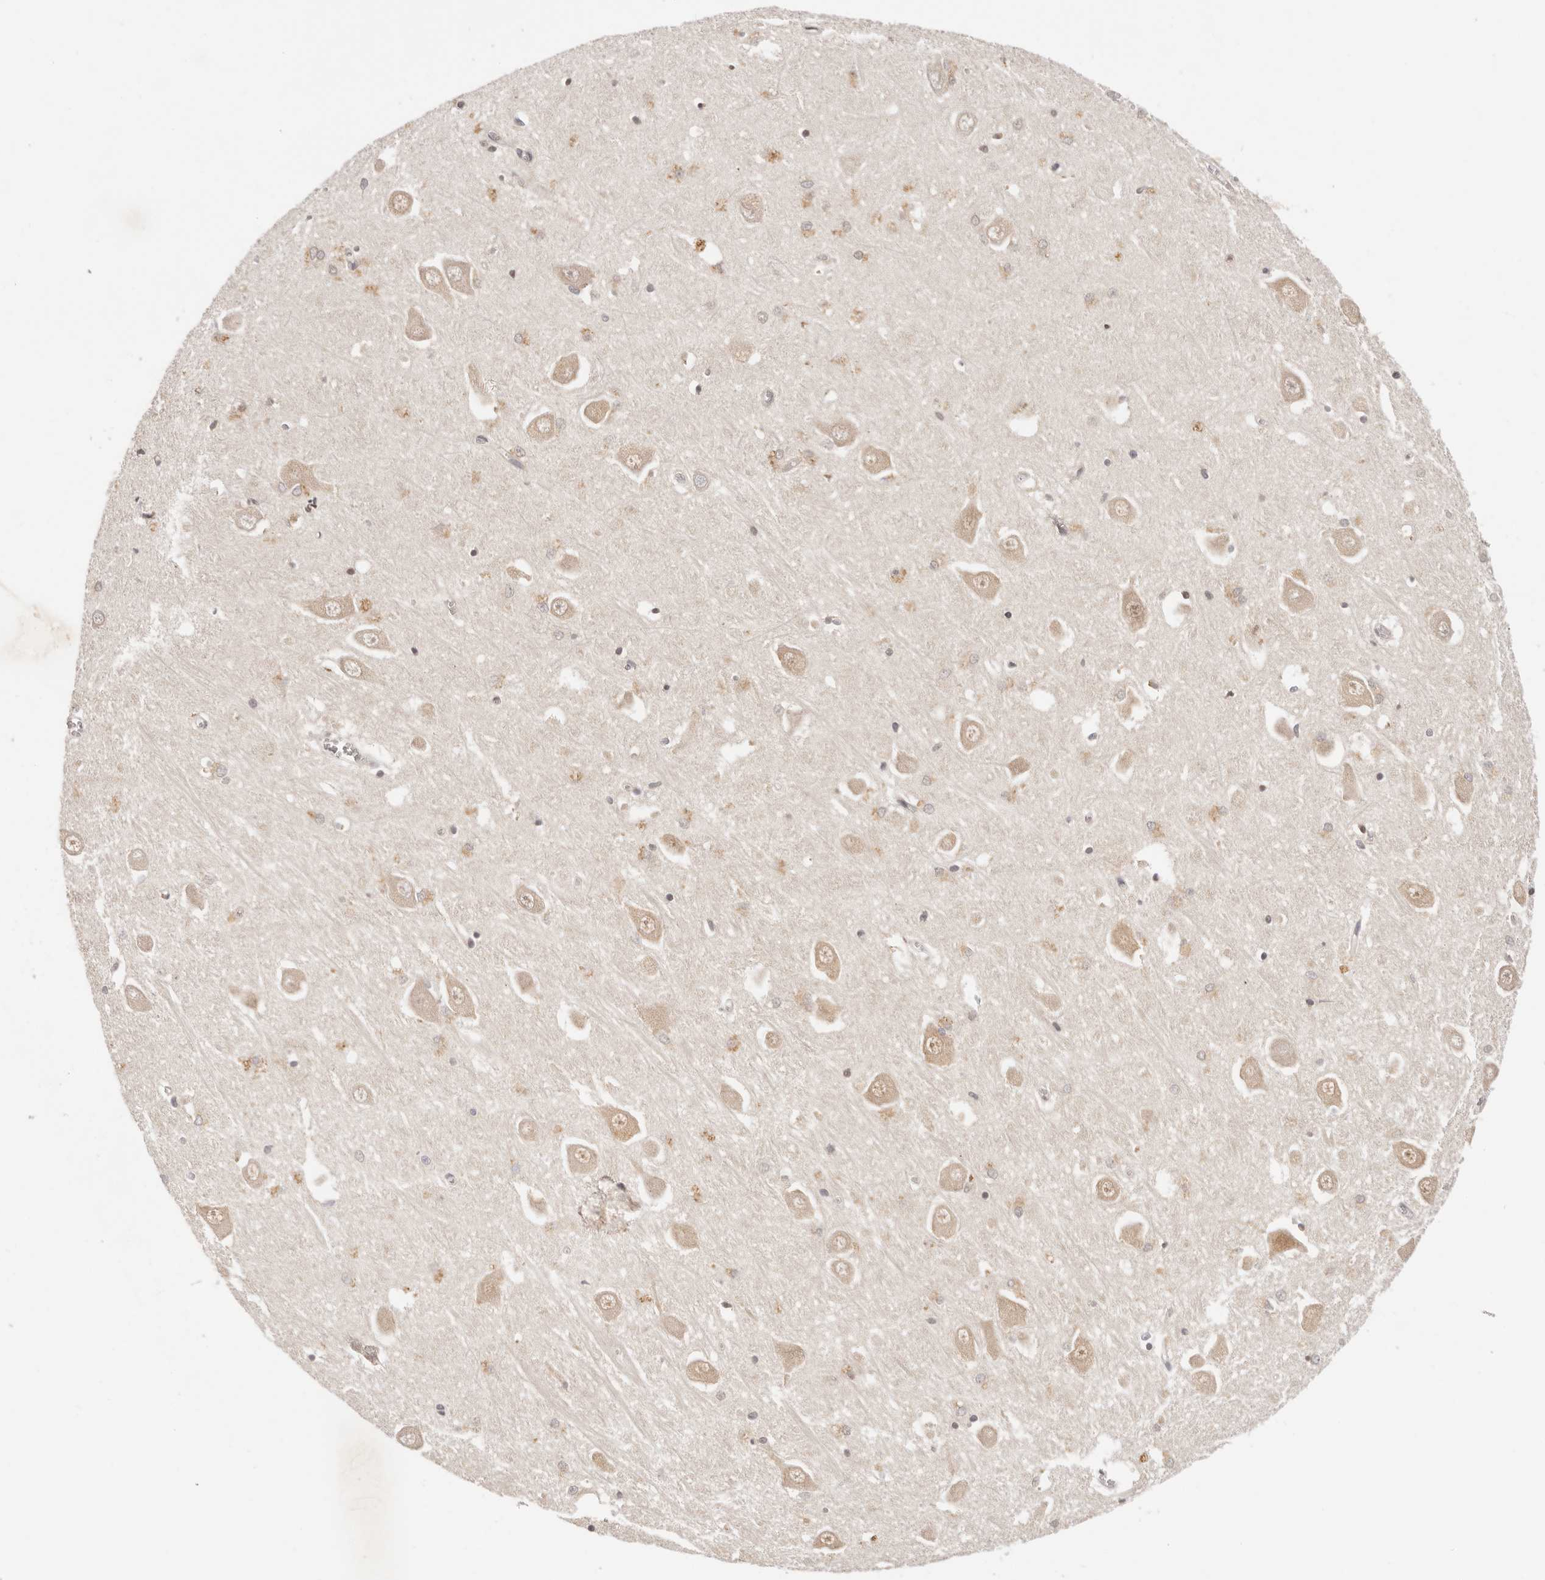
{"staining": {"intensity": "negative", "quantity": "none", "location": "none"}, "tissue": "hippocampus", "cell_type": "Glial cells", "image_type": "normal", "snomed": [{"axis": "morphology", "description": "Normal tissue, NOS"}, {"axis": "topography", "description": "Hippocampus"}], "caption": "An immunohistochemistry histopathology image of benign hippocampus is shown. There is no staining in glial cells of hippocampus. The staining is performed using DAB brown chromogen with nuclei counter-stained in using hematoxylin.", "gene": "GGPS1", "patient": {"sex": "male", "age": 70}}